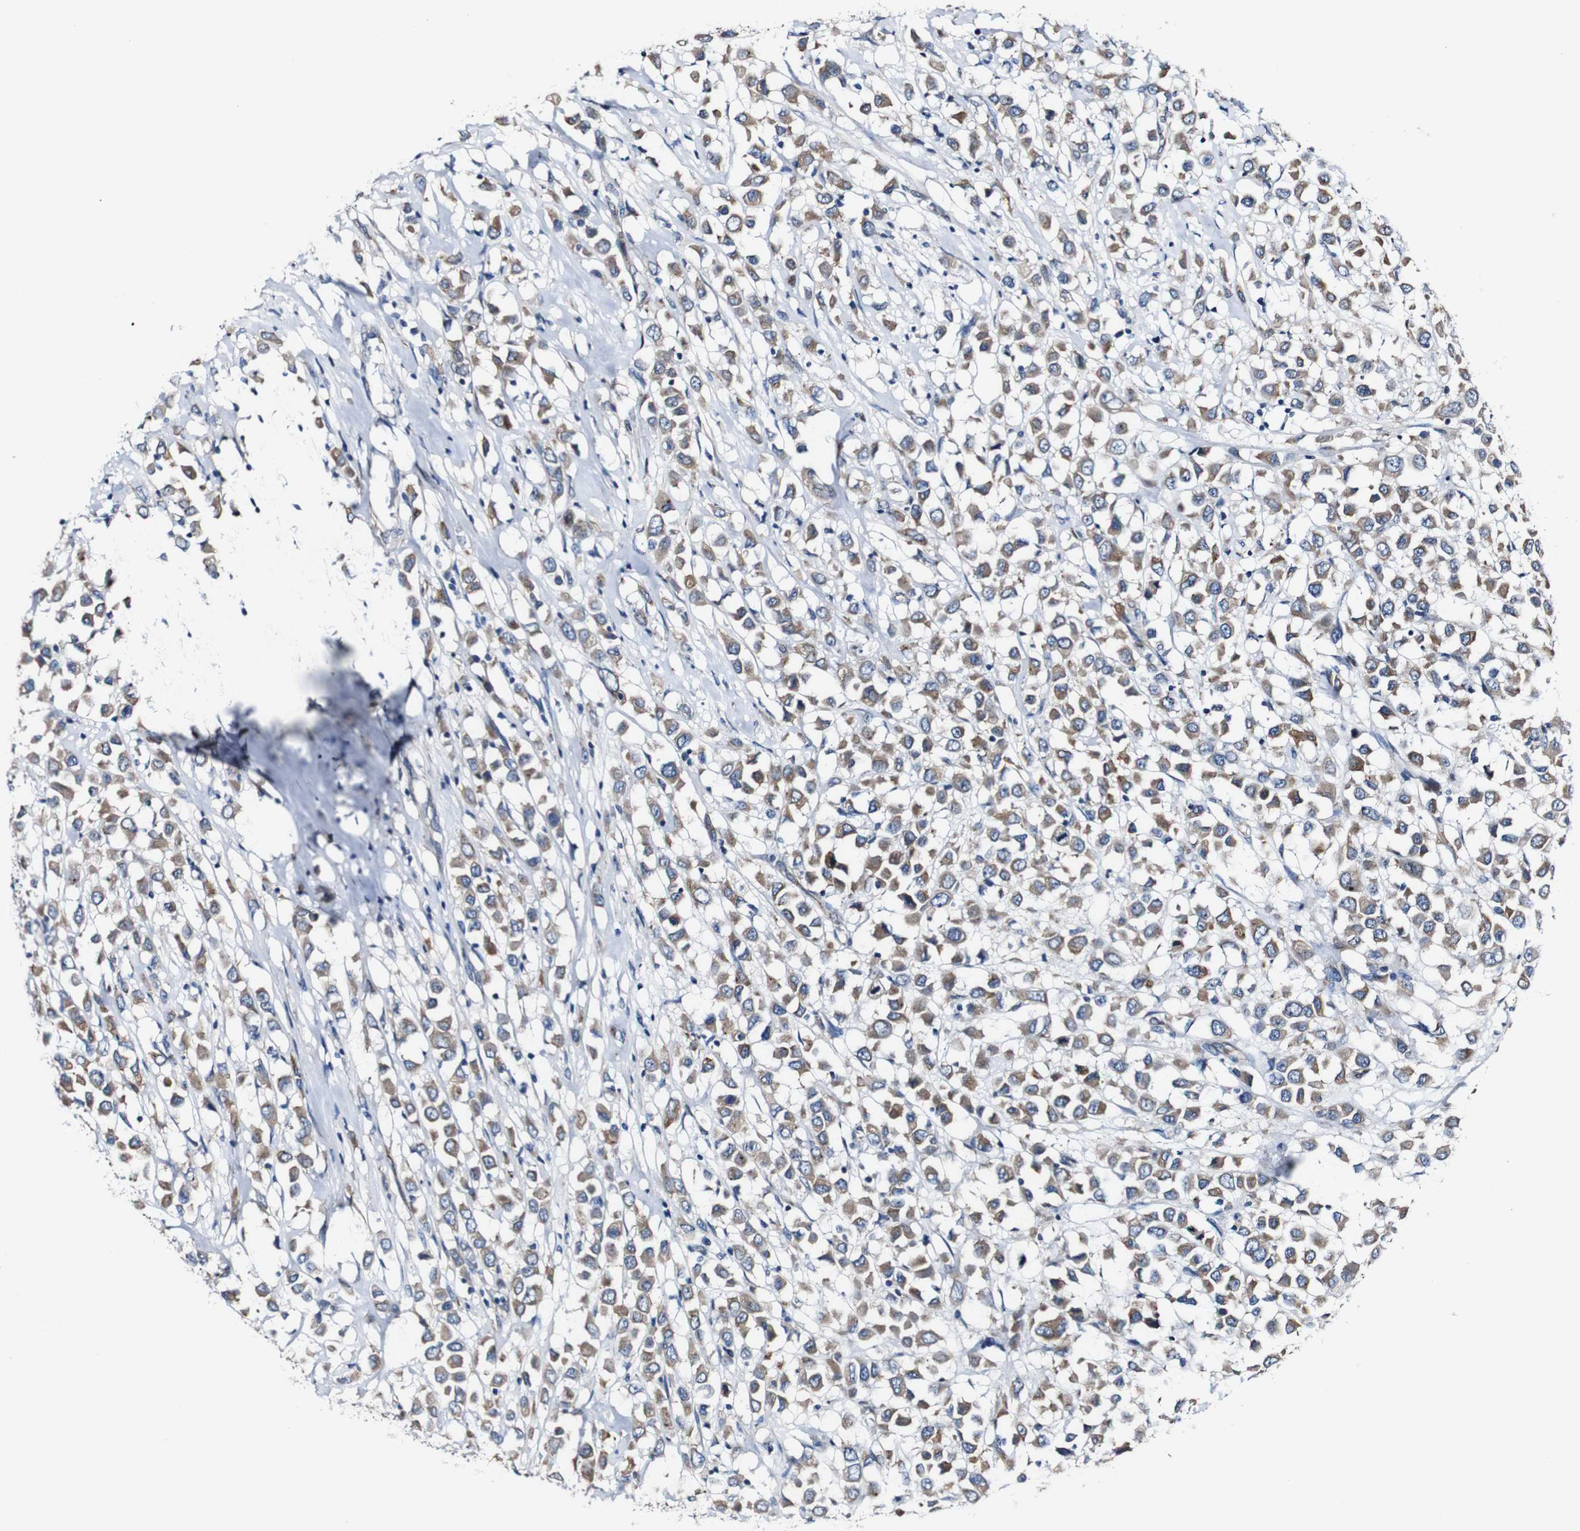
{"staining": {"intensity": "moderate", "quantity": ">75%", "location": "cytoplasmic/membranous"}, "tissue": "breast cancer", "cell_type": "Tumor cells", "image_type": "cancer", "snomed": [{"axis": "morphology", "description": "Duct carcinoma"}, {"axis": "topography", "description": "Breast"}], "caption": "Immunohistochemical staining of human breast infiltrating ductal carcinoma demonstrates moderate cytoplasmic/membranous protein staining in about >75% of tumor cells. (DAB (3,3'-diaminobenzidine) IHC, brown staining for protein, blue staining for nuclei).", "gene": "GRAMD1A", "patient": {"sex": "female", "age": 61}}